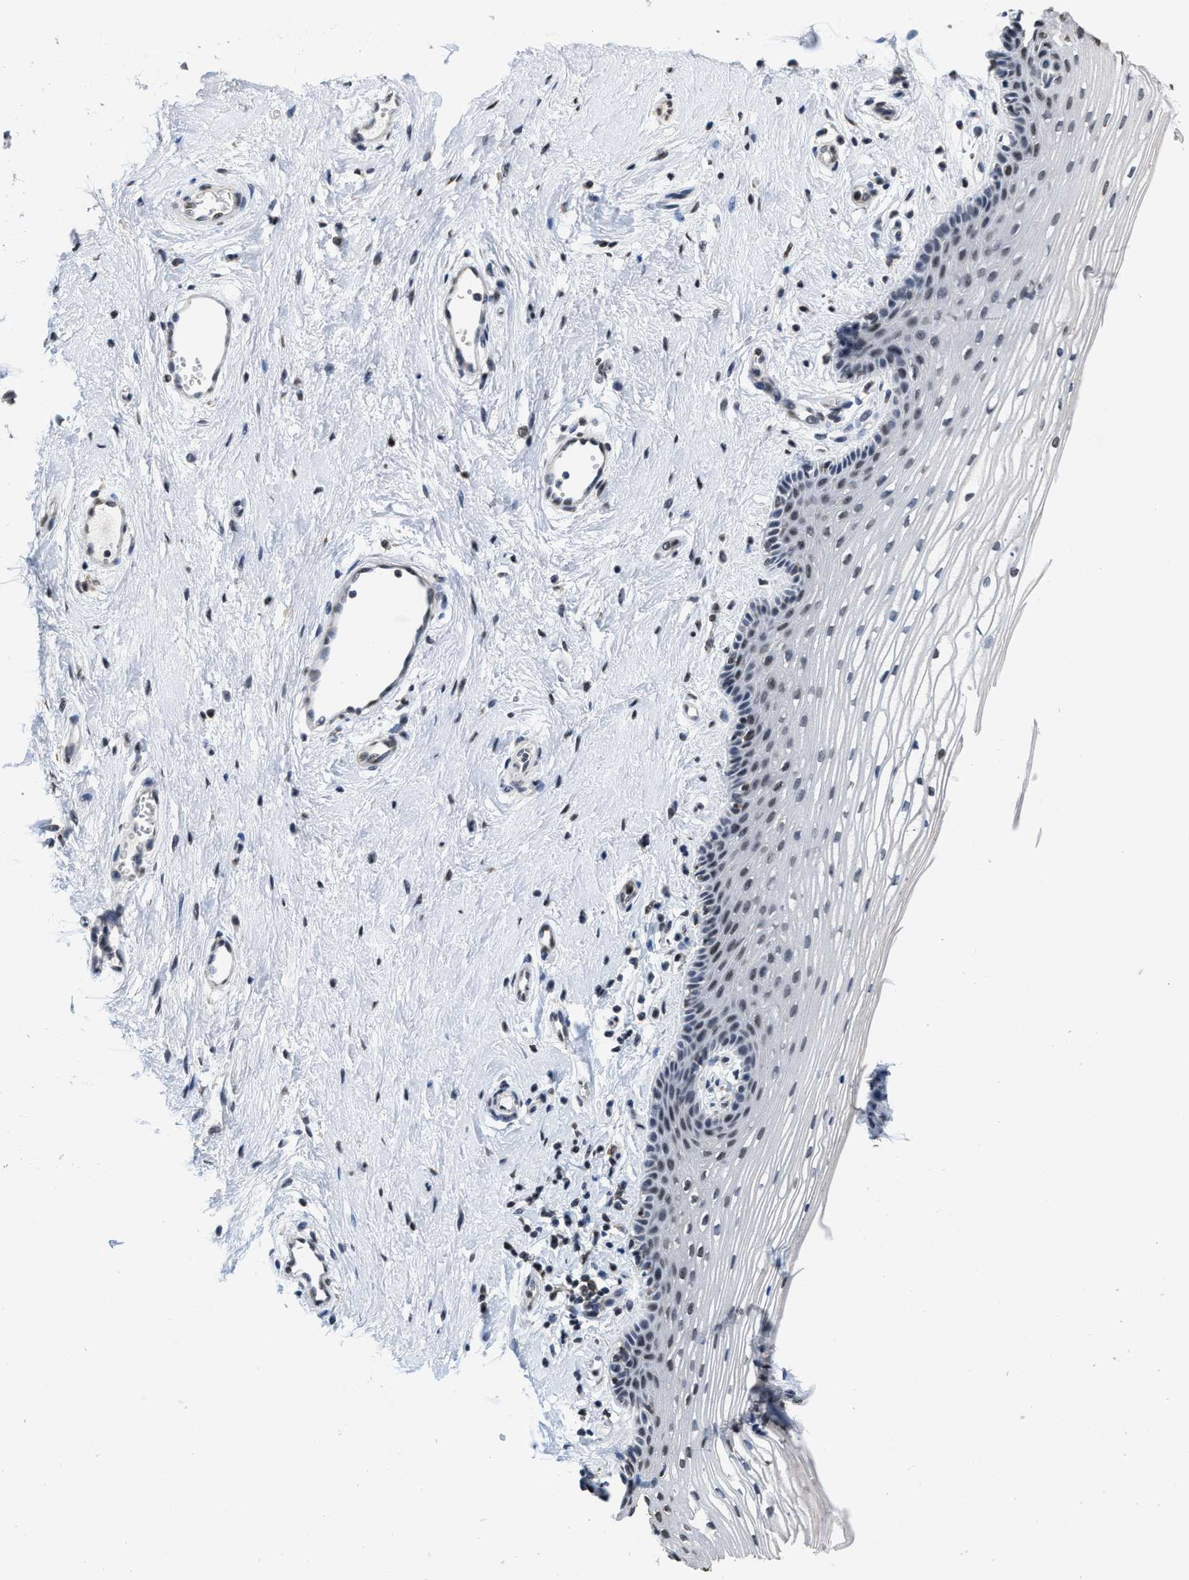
{"staining": {"intensity": "weak", "quantity": "<25%", "location": "nuclear"}, "tissue": "vagina", "cell_type": "Squamous epithelial cells", "image_type": "normal", "snomed": [{"axis": "morphology", "description": "Normal tissue, NOS"}, {"axis": "topography", "description": "Vagina"}], "caption": "Immunohistochemistry of unremarkable vagina demonstrates no positivity in squamous epithelial cells.", "gene": "SUPT16H", "patient": {"sex": "female", "age": 46}}